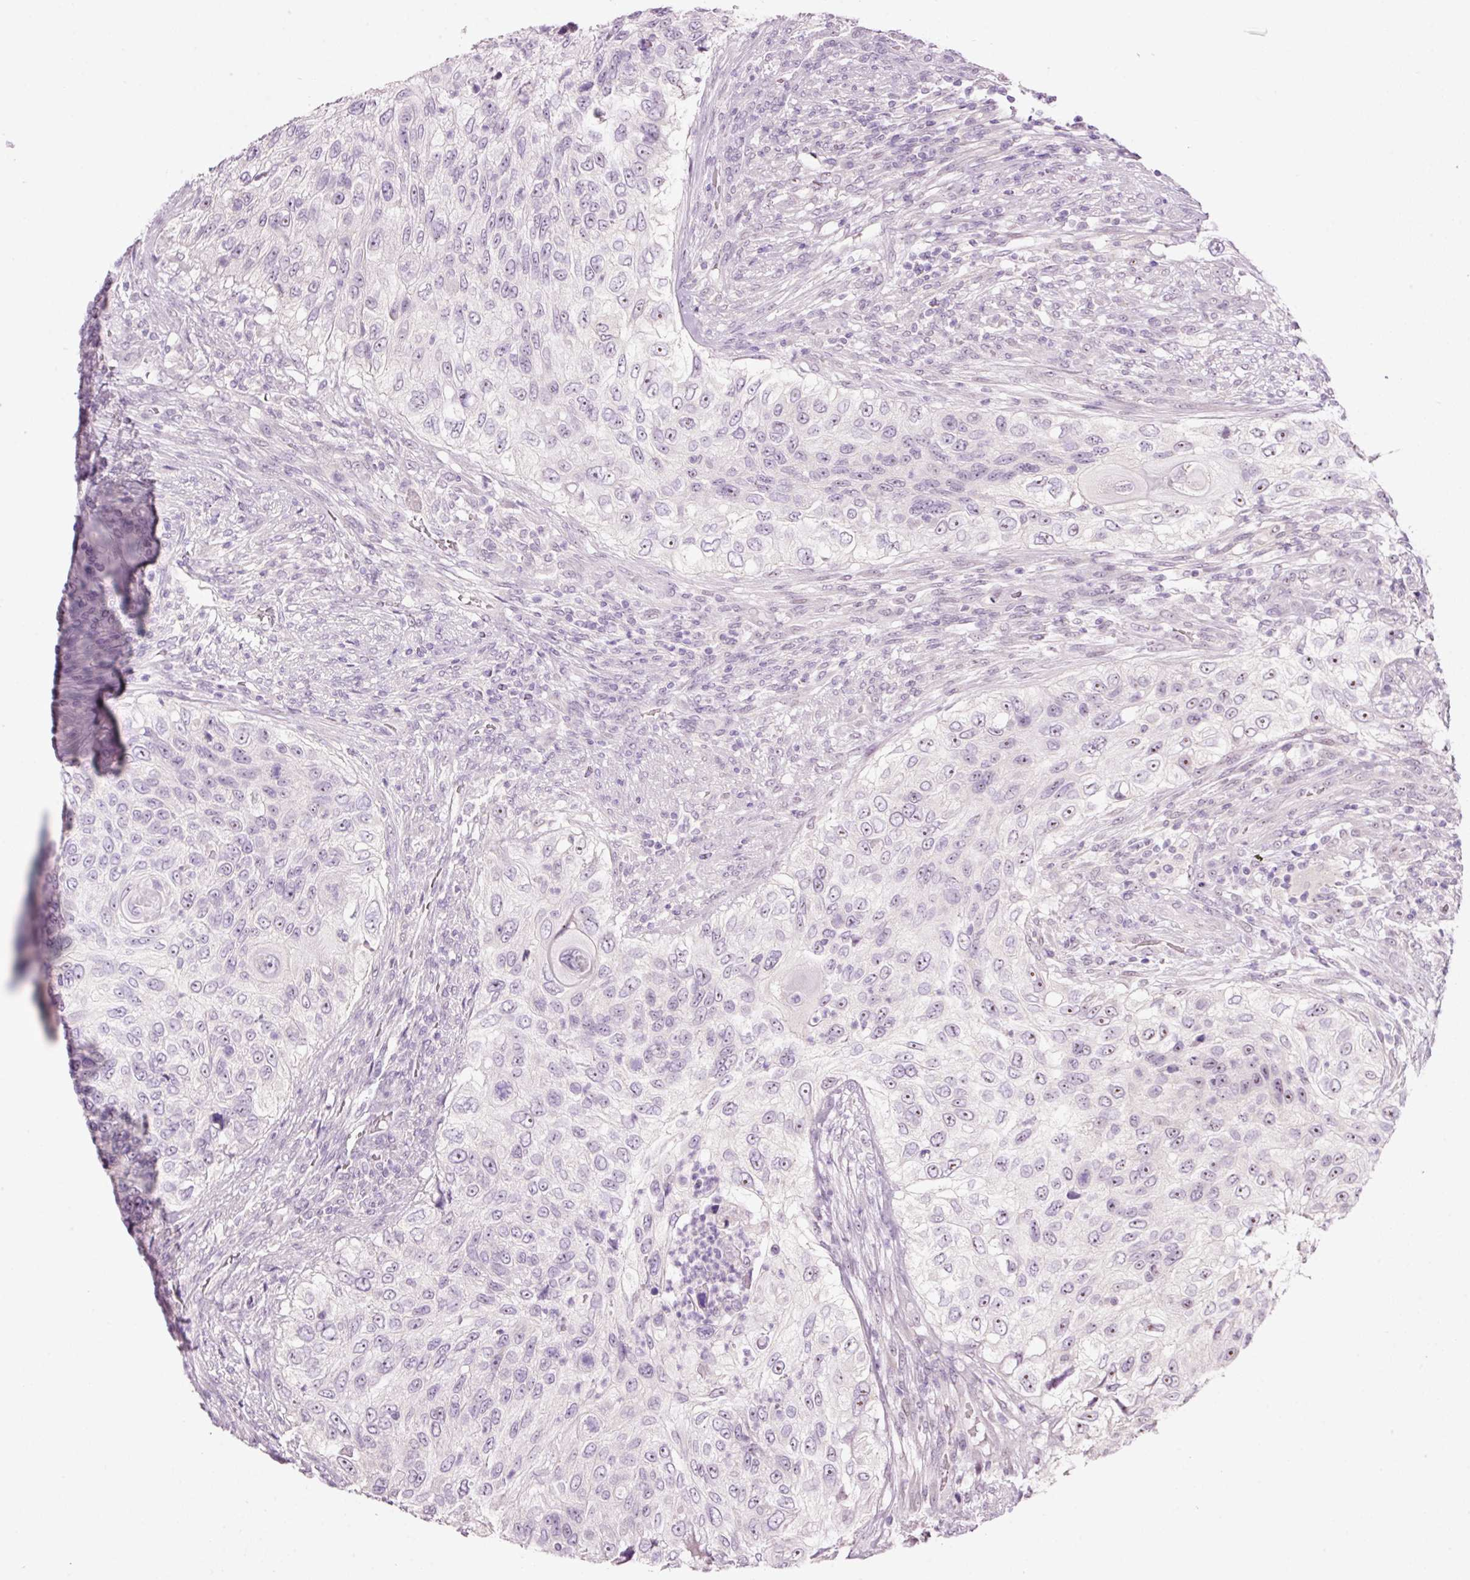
{"staining": {"intensity": "negative", "quantity": "none", "location": "none"}, "tissue": "urothelial cancer", "cell_type": "Tumor cells", "image_type": "cancer", "snomed": [{"axis": "morphology", "description": "Urothelial carcinoma, High grade"}, {"axis": "topography", "description": "Urinary bladder"}], "caption": "Immunohistochemistry micrograph of urothelial cancer stained for a protein (brown), which exhibits no positivity in tumor cells.", "gene": "GCG", "patient": {"sex": "female", "age": 60}}